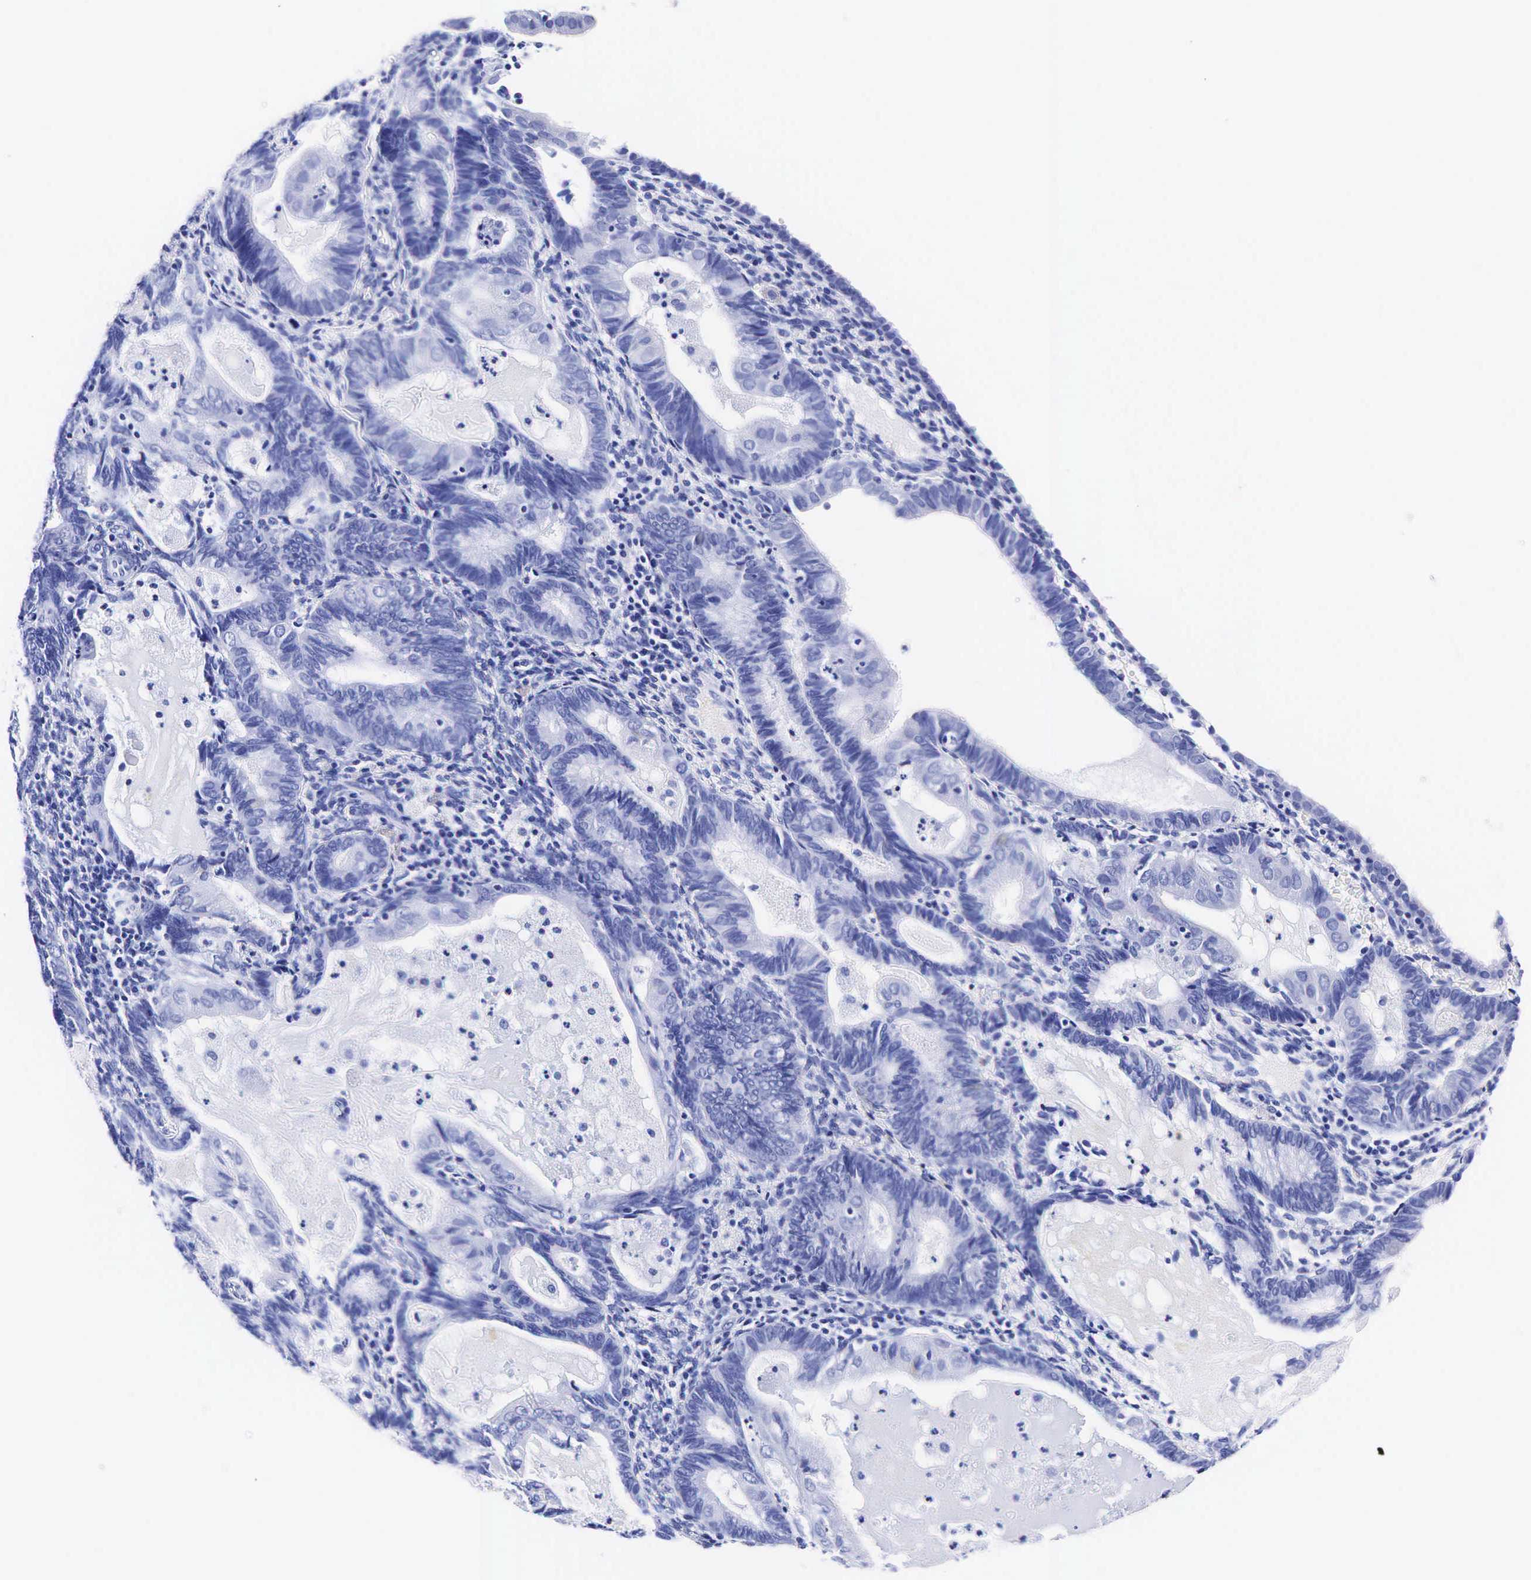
{"staining": {"intensity": "negative", "quantity": "none", "location": "none"}, "tissue": "endometrial cancer", "cell_type": "Tumor cells", "image_type": "cancer", "snomed": [{"axis": "morphology", "description": "Adenocarcinoma, NOS"}, {"axis": "topography", "description": "Endometrium"}], "caption": "A high-resolution histopathology image shows IHC staining of endometrial adenocarcinoma, which reveals no significant staining in tumor cells.", "gene": "KLK3", "patient": {"sex": "female", "age": 63}}